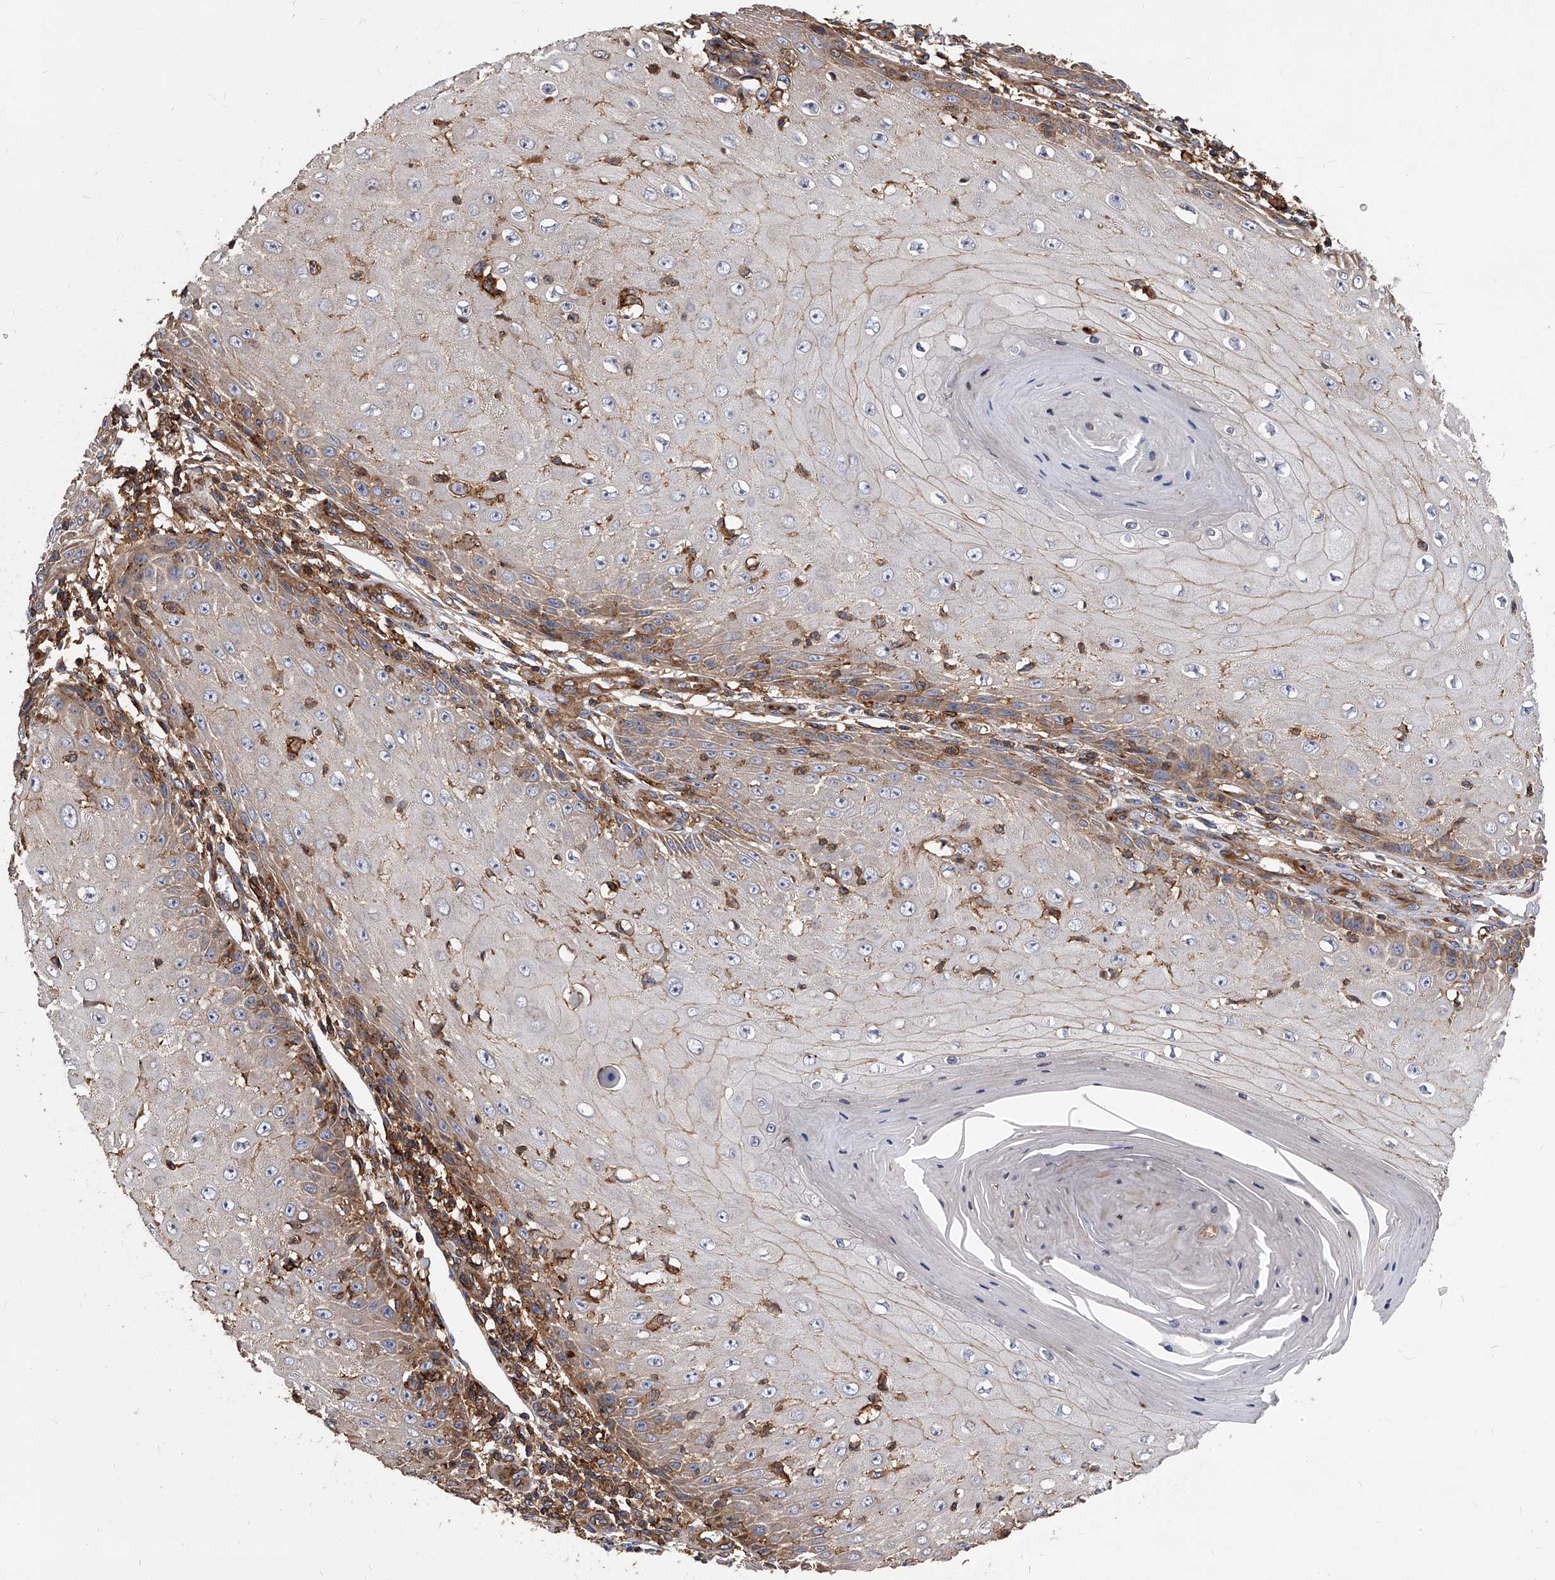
{"staining": {"intensity": "weak", "quantity": "<25%", "location": "cytoplasmic/membranous"}, "tissue": "skin cancer", "cell_type": "Tumor cells", "image_type": "cancer", "snomed": [{"axis": "morphology", "description": "Squamous cell carcinoma, NOS"}, {"axis": "topography", "description": "Skin"}], "caption": "This is an immunohistochemistry image of skin cancer. There is no expression in tumor cells.", "gene": "PISD", "patient": {"sex": "female", "age": 73}}